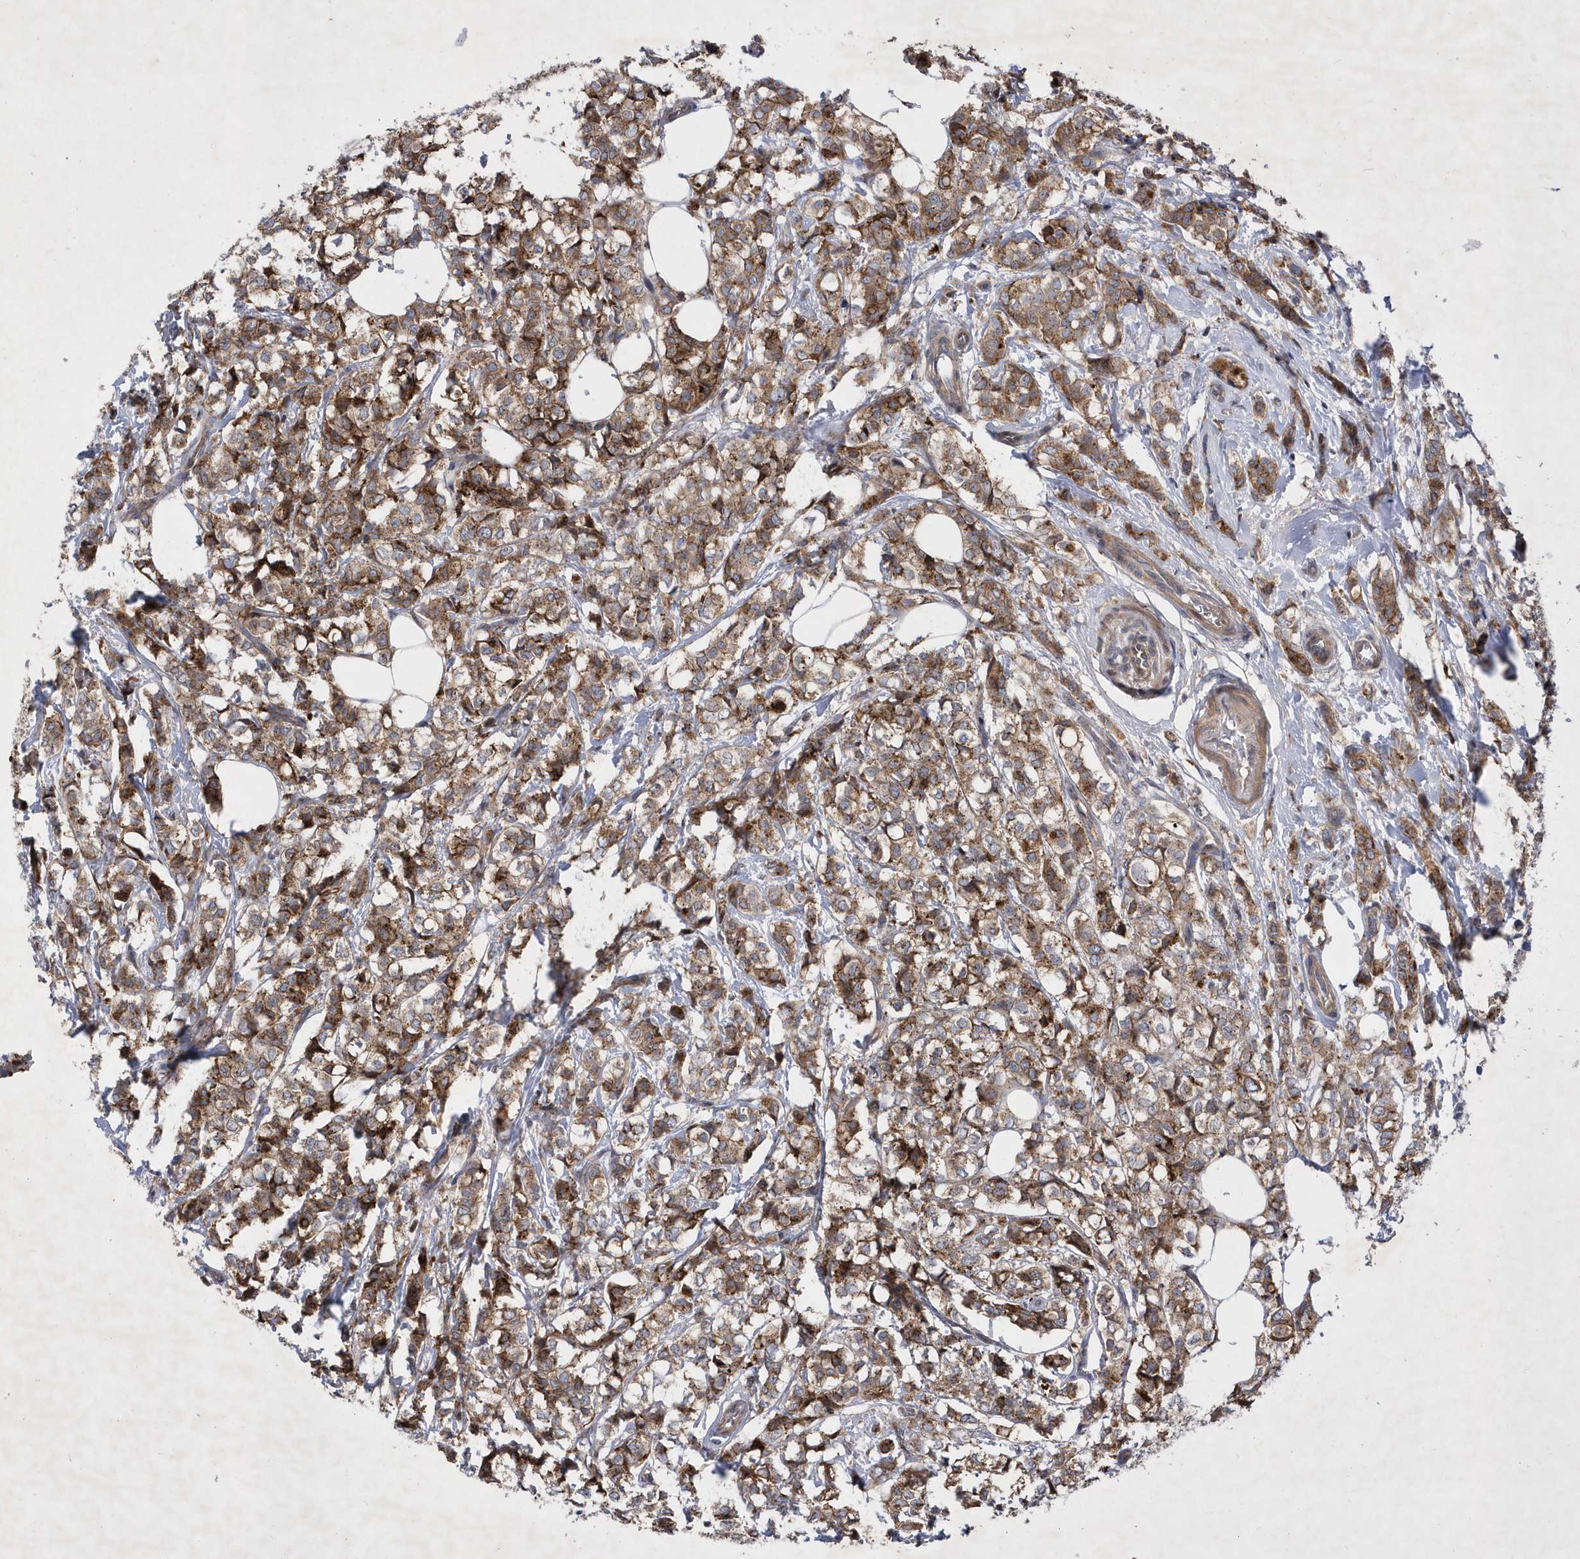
{"staining": {"intensity": "moderate", "quantity": ">75%", "location": "cytoplasmic/membranous"}, "tissue": "breast cancer", "cell_type": "Tumor cells", "image_type": "cancer", "snomed": [{"axis": "morphology", "description": "Lobular carcinoma"}, {"axis": "topography", "description": "Breast"}], "caption": "A brown stain shows moderate cytoplasmic/membranous staining of a protein in lobular carcinoma (breast) tumor cells.", "gene": "LONRF2", "patient": {"sex": "female", "age": 60}}